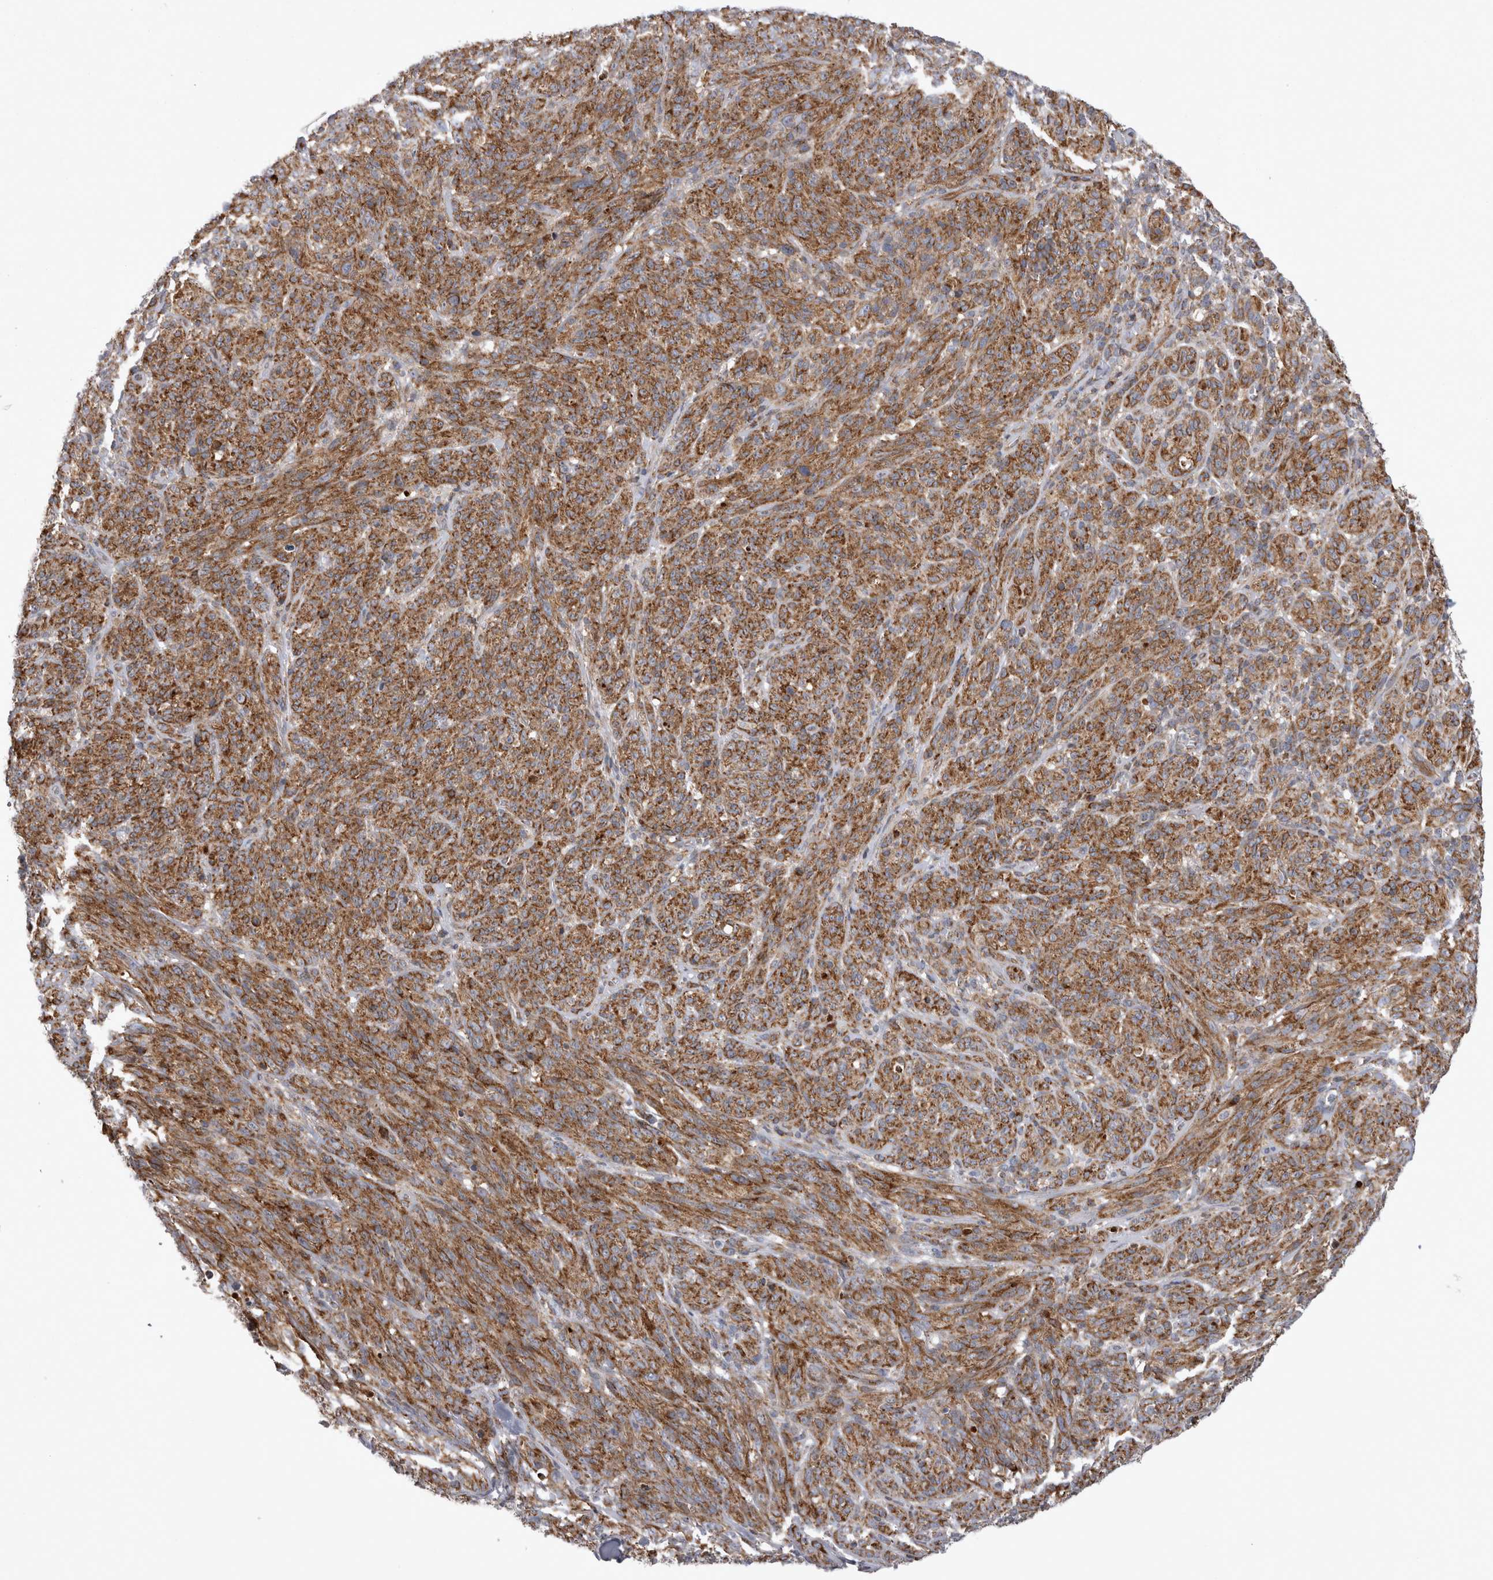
{"staining": {"intensity": "strong", "quantity": ">75%", "location": "cytoplasmic/membranous"}, "tissue": "melanoma", "cell_type": "Tumor cells", "image_type": "cancer", "snomed": [{"axis": "morphology", "description": "Malignant melanoma, NOS"}, {"axis": "topography", "description": "Skin of head"}], "caption": "Strong cytoplasmic/membranous protein positivity is present in about >75% of tumor cells in melanoma. Using DAB (brown) and hematoxylin (blue) stains, captured at high magnification using brightfield microscopy.", "gene": "TSPOAP1", "patient": {"sex": "male", "age": 96}}